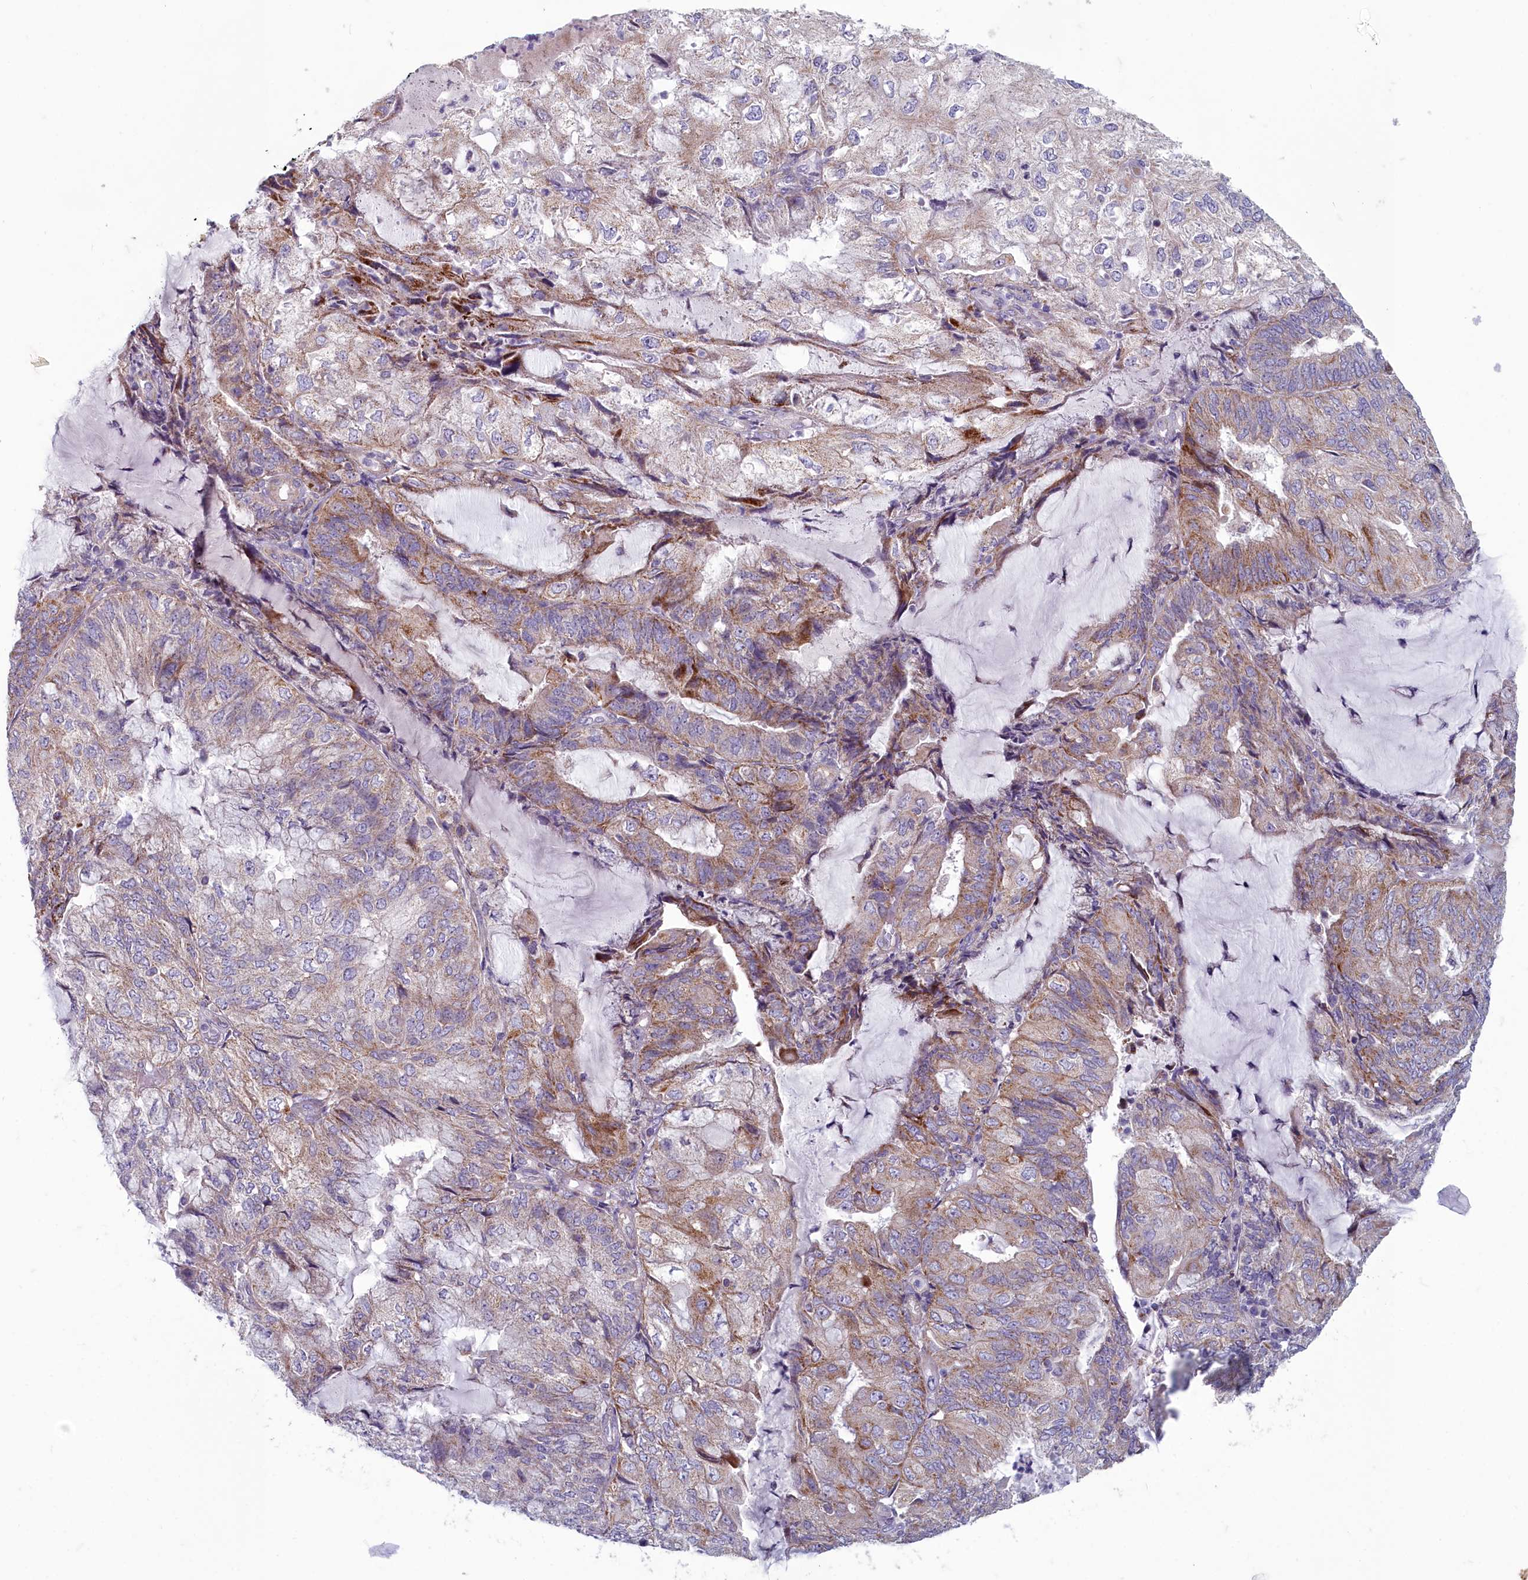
{"staining": {"intensity": "moderate", "quantity": "25%-75%", "location": "cytoplasmic/membranous"}, "tissue": "endometrial cancer", "cell_type": "Tumor cells", "image_type": "cancer", "snomed": [{"axis": "morphology", "description": "Adenocarcinoma, NOS"}, {"axis": "topography", "description": "Endometrium"}], "caption": "Endometrial cancer (adenocarcinoma) stained with a protein marker shows moderate staining in tumor cells.", "gene": "INSYN2A", "patient": {"sex": "female", "age": 81}}